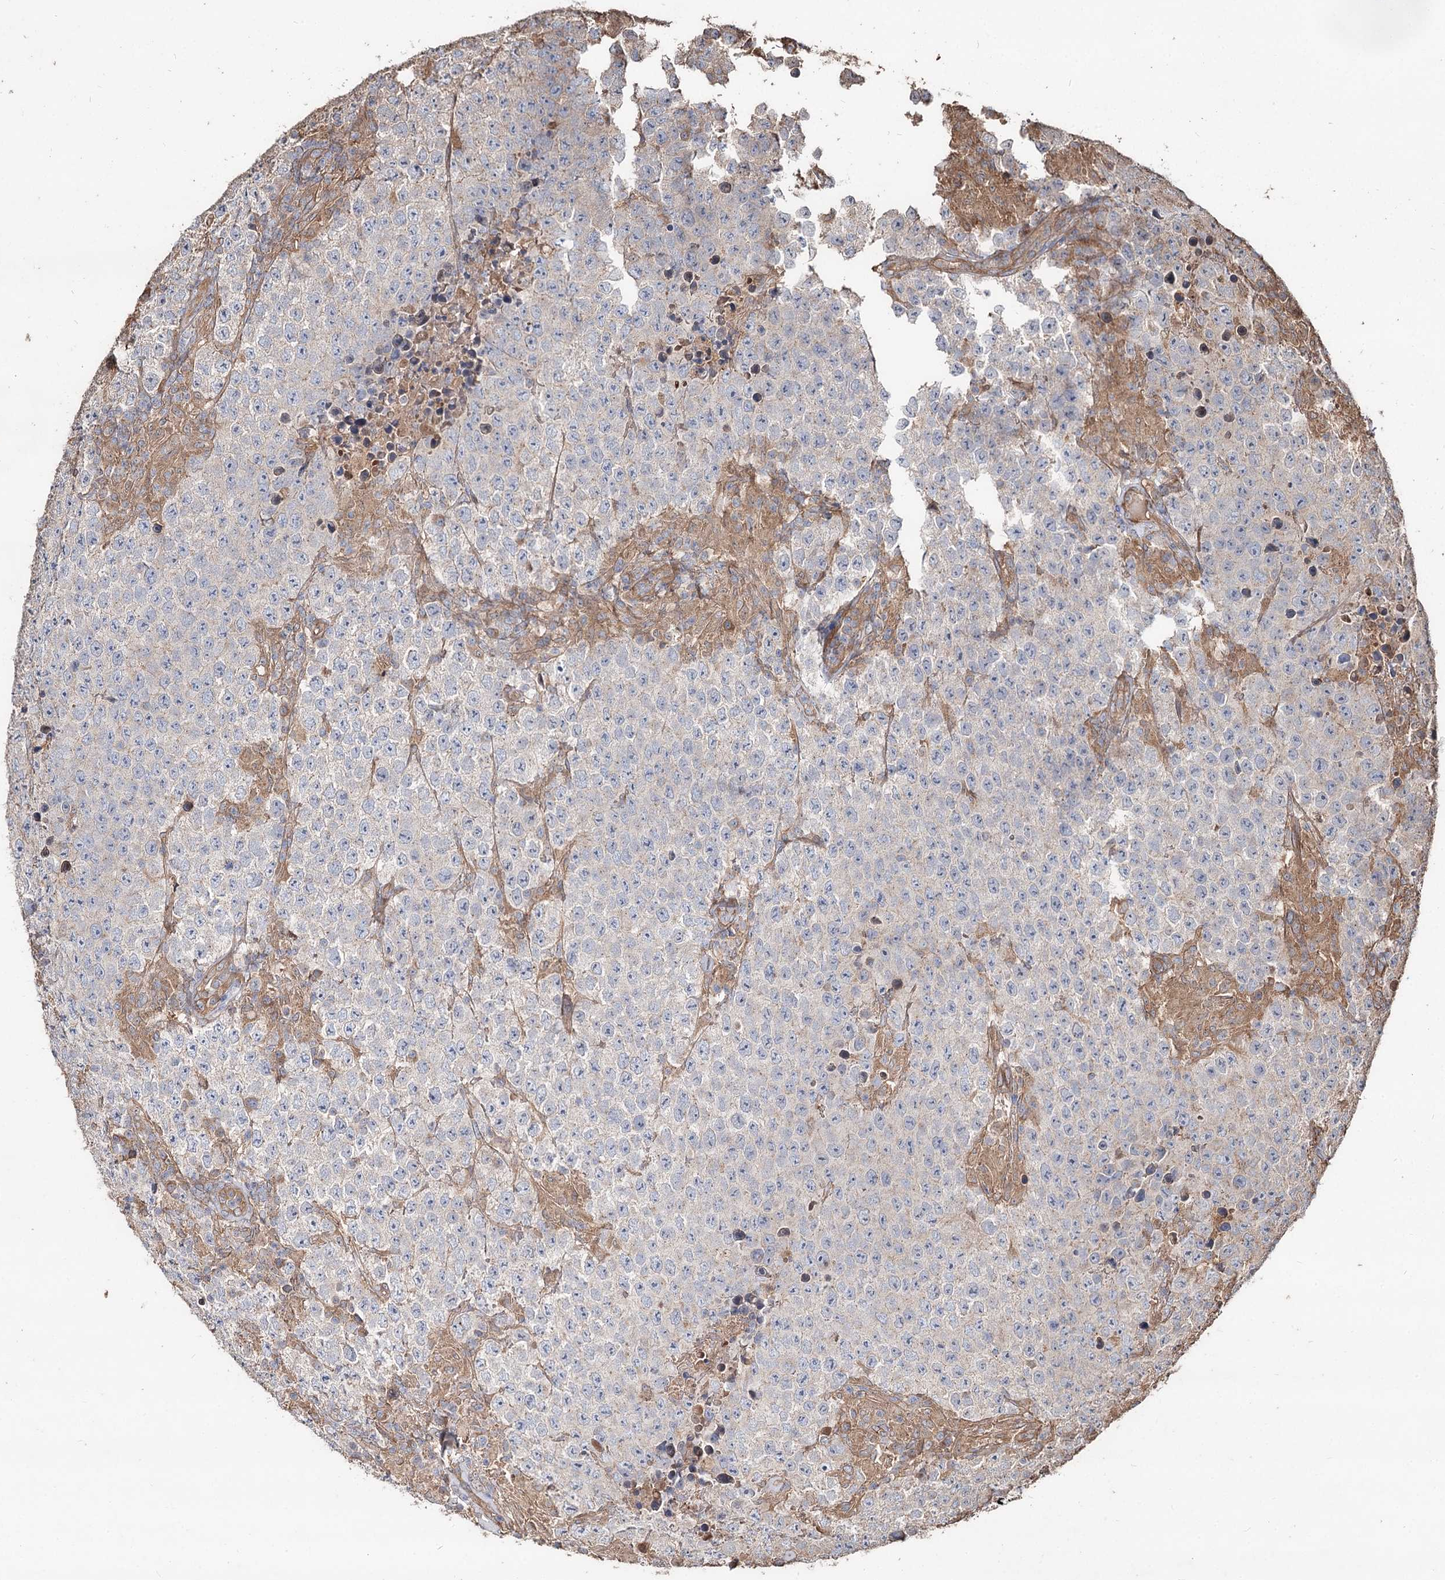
{"staining": {"intensity": "negative", "quantity": "none", "location": "none"}, "tissue": "testis cancer", "cell_type": "Tumor cells", "image_type": "cancer", "snomed": [{"axis": "morphology", "description": "Normal tissue, NOS"}, {"axis": "morphology", "description": "Urothelial carcinoma, High grade"}, {"axis": "morphology", "description": "Seminoma, NOS"}, {"axis": "morphology", "description": "Carcinoma, Embryonal, NOS"}, {"axis": "topography", "description": "Urinary bladder"}, {"axis": "topography", "description": "Testis"}], "caption": "Immunohistochemical staining of human embryonal carcinoma (testis) displays no significant expression in tumor cells.", "gene": "SPART", "patient": {"sex": "male", "age": 41}}